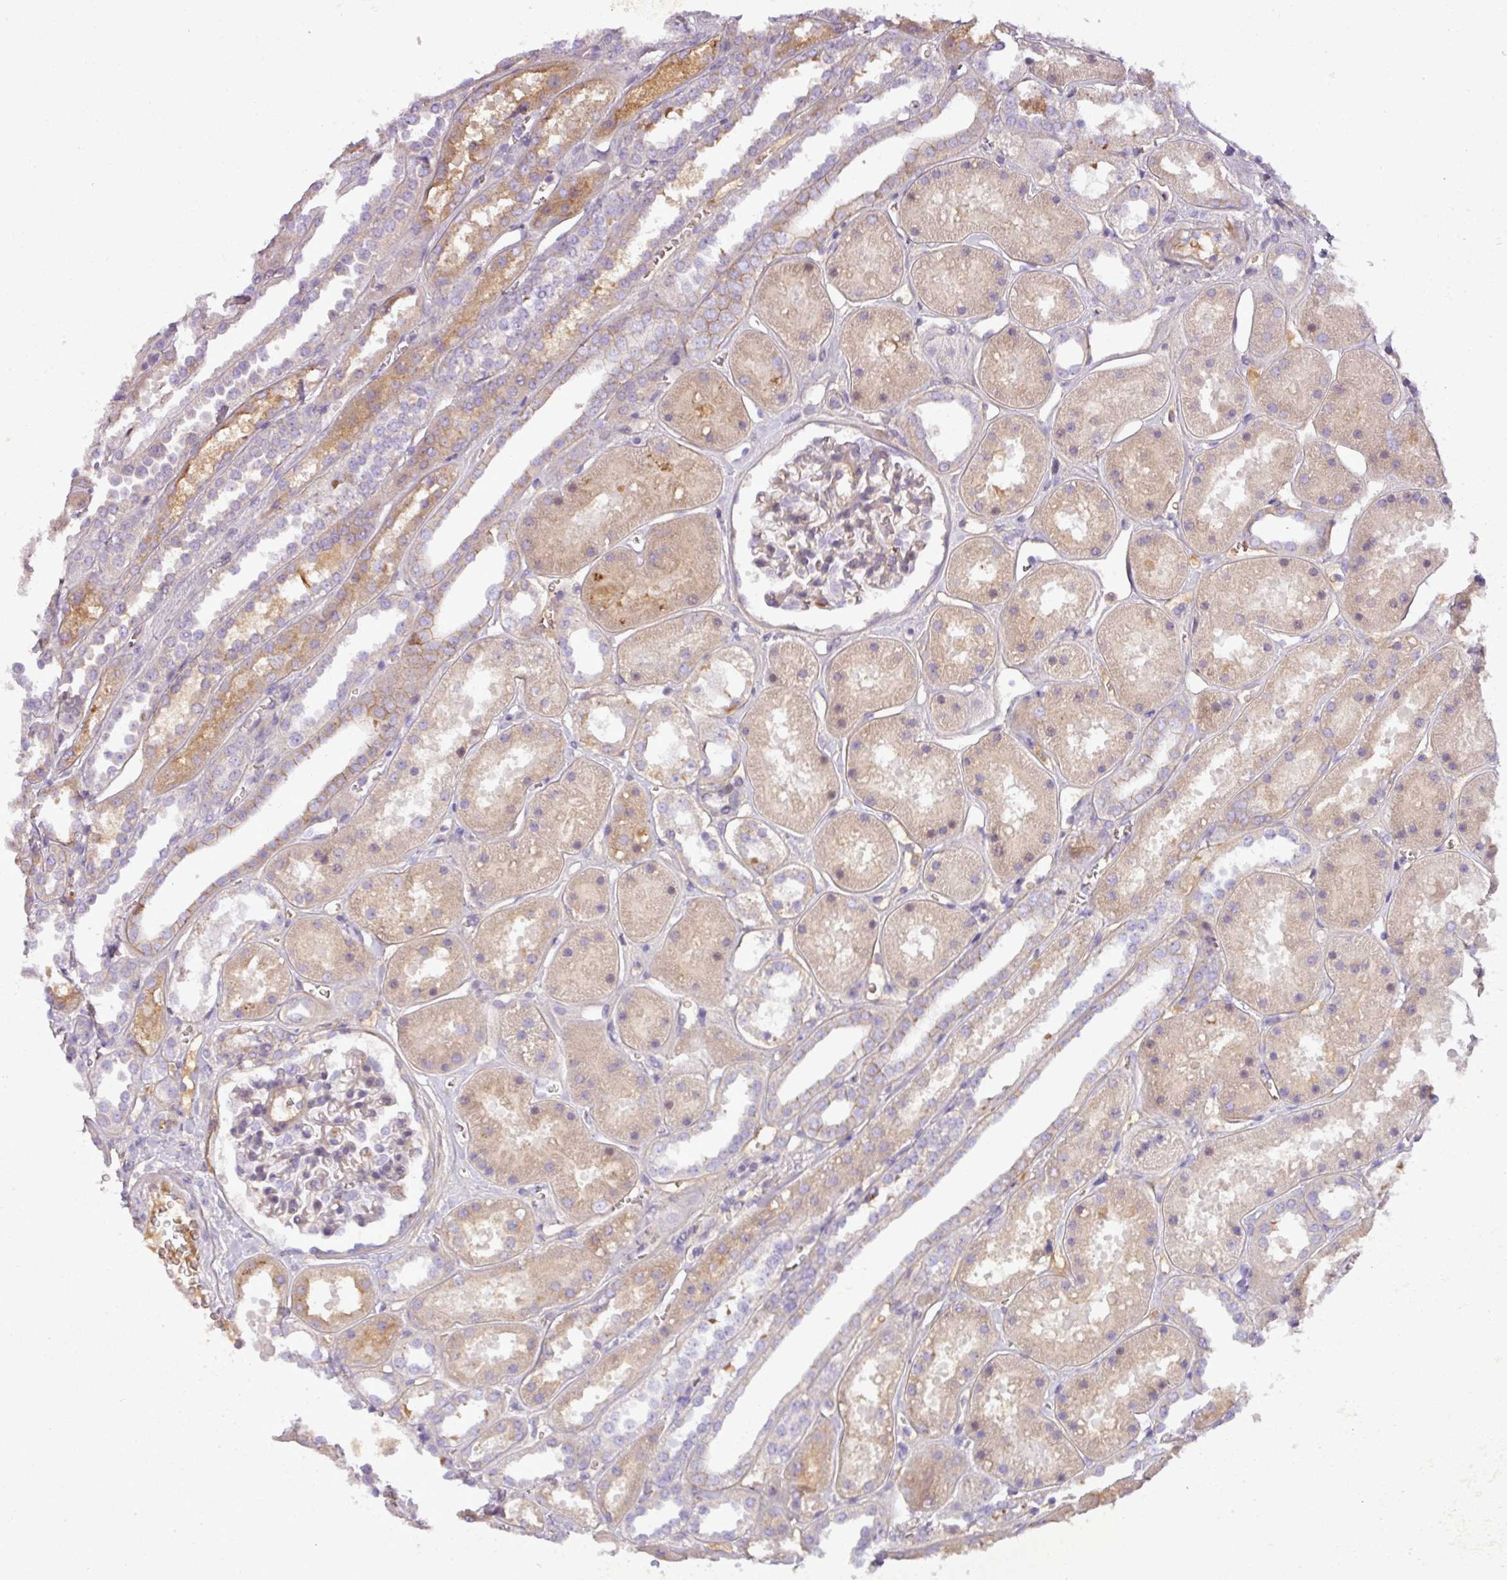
{"staining": {"intensity": "weak", "quantity": "<25%", "location": "cytoplasmic/membranous"}, "tissue": "kidney", "cell_type": "Cells in glomeruli", "image_type": "normal", "snomed": [{"axis": "morphology", "description": "Normal tissue, NOS"}, {"axis": "topography", "description": "Kidney"}], "caption": "Immunohistochemistry image of normal kidney stained for a protein (brown), which displays no staining in cells in glomeruli. Nuclei are stained in blue.", "gene": "C4A", "patient": {"sex": "female", "age": 41}}